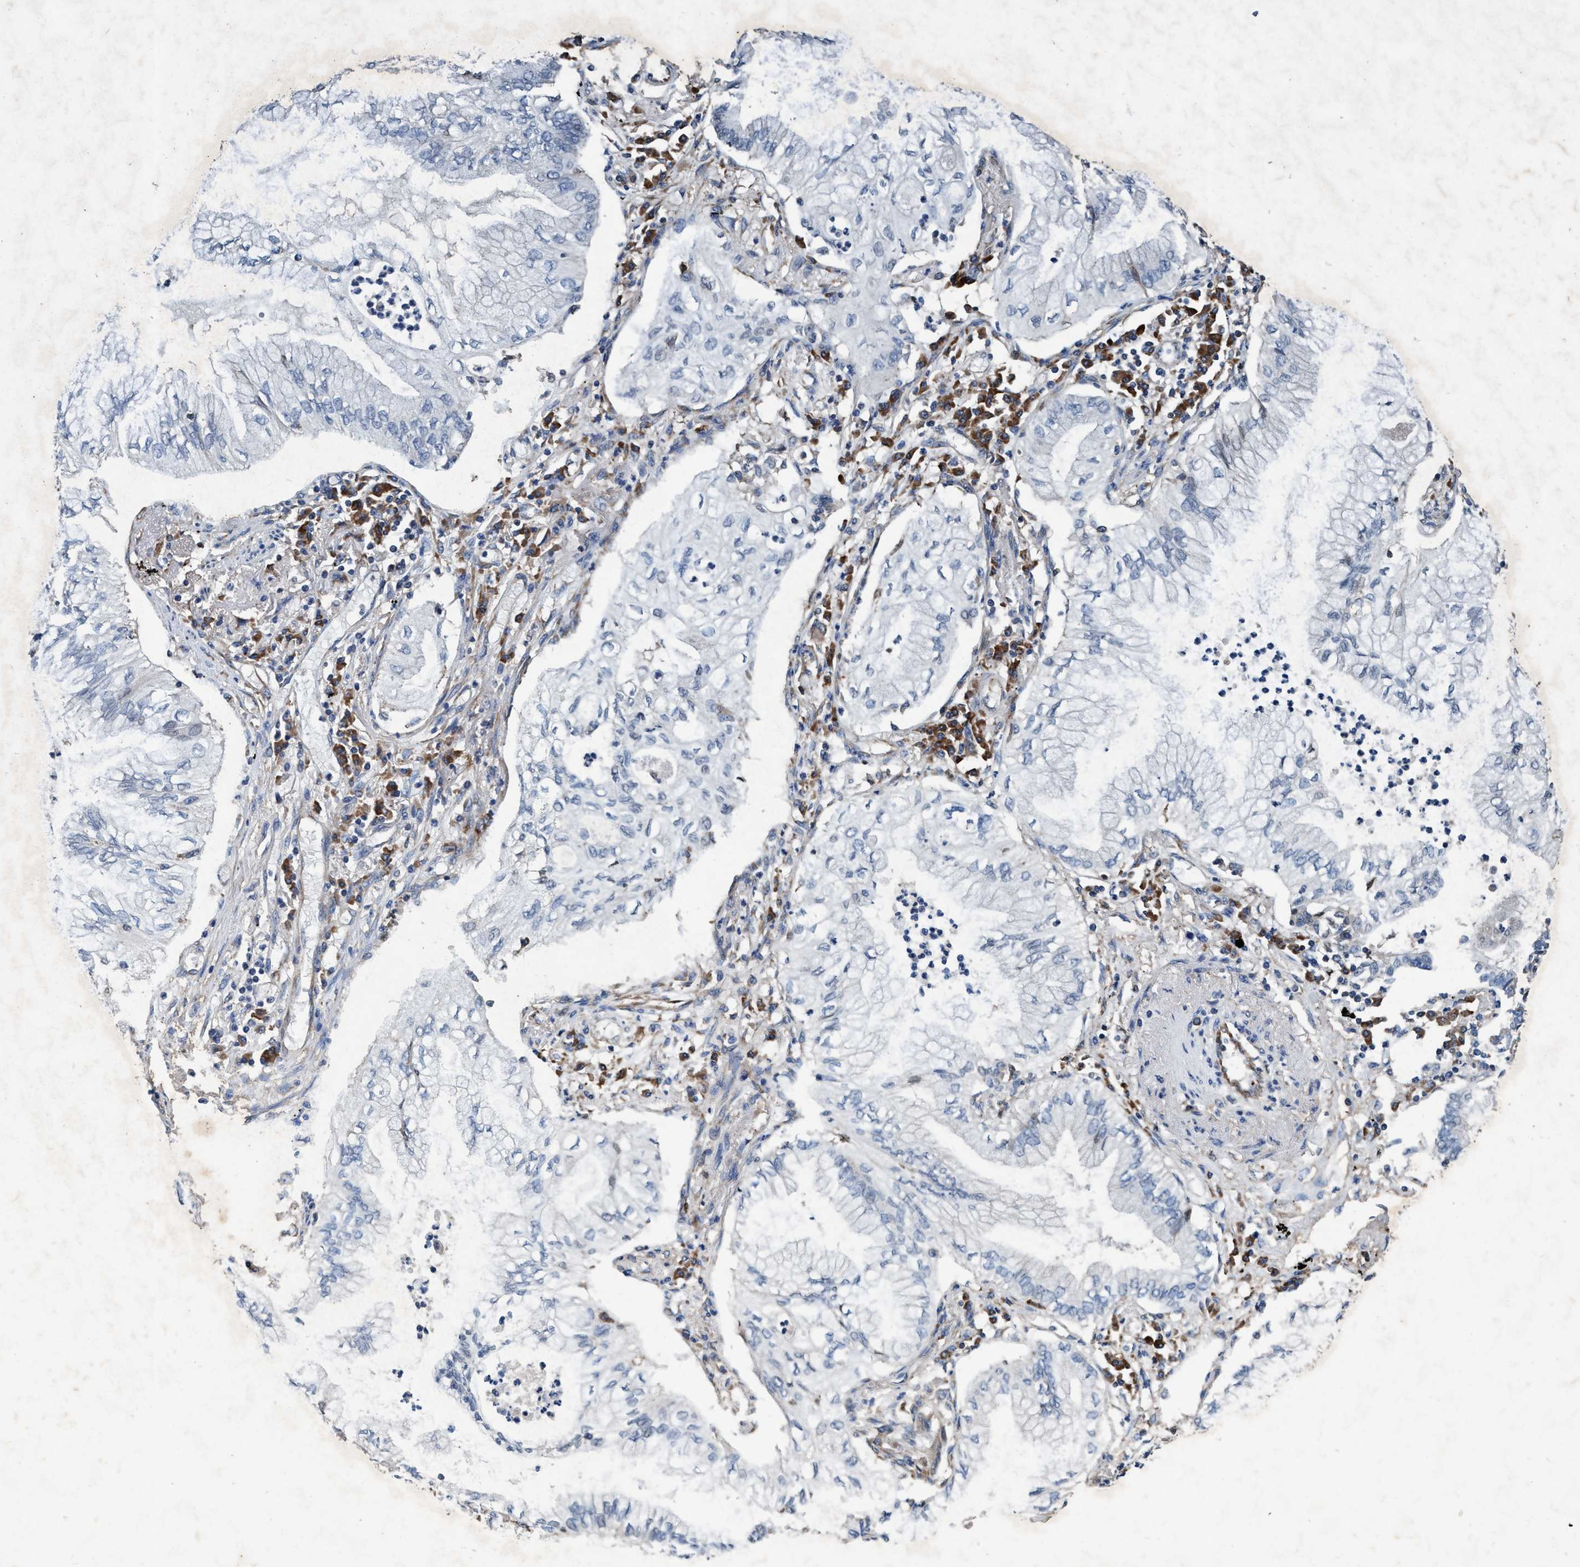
{"staining": {"intensity": "negative", "quantity": "none", "location": "none"}, "tissue": "lung cancer", "cell_type": "Tumor cells", "image_type": "cancer", "snomed": [{"axis": "morphology", "description": "Normal tissue, NOS"}, {"axis": "morphology", "description": "Adenocarcinoma, NOS"}, {"axis": "topography", "description": "Bronchus"}, {"axis": "topography", "description": "Lung"}], "caption": "Human lung adenocarcinoma stained for a protein using immunohistochemistry displays no expression in tumor cells.", "gene": "ENDOG", "patient": {"sex": "female", "age": 70}}